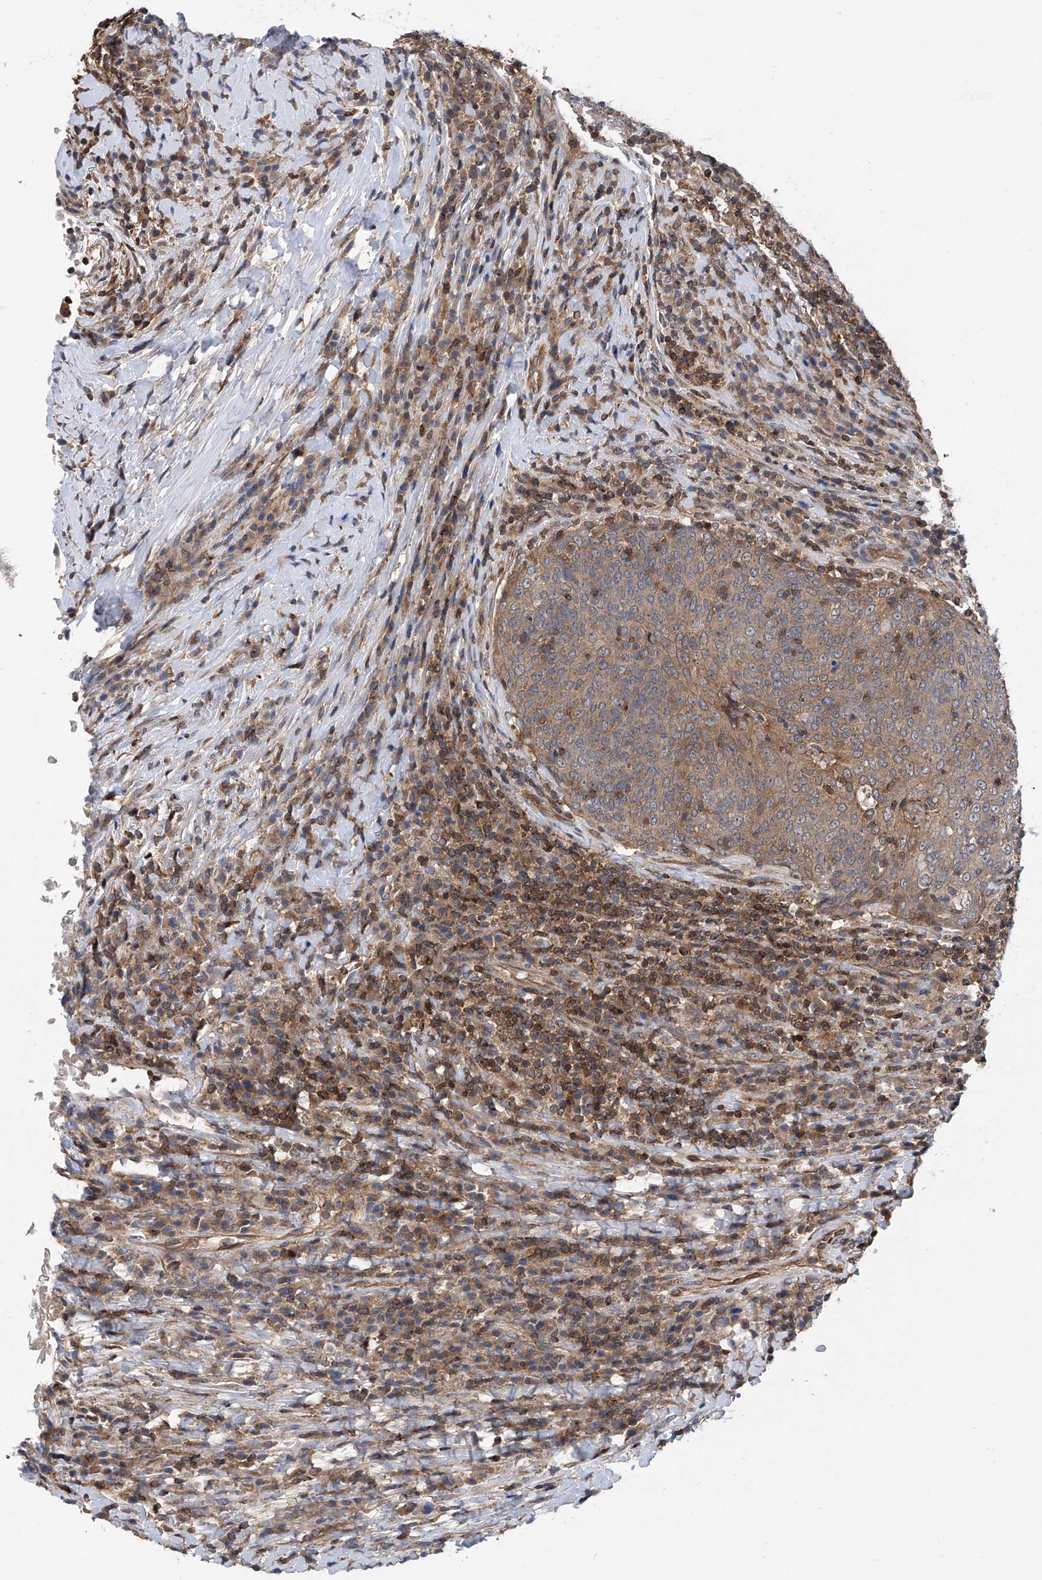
{"staining": {"intensity": "moderate", "quantity": ">75%", "location": "cytoplasmic/membranous"}, "tissue": "head and neck cancer", "cell_type": "Tumor cells", "image_type": "cancer", "snomed": [{"axis": "morphology", "description": "Squamous cell carcinoma, NOS"}, {"axis": "morphology", "description": "Squamous cell carcinoma, metastatic, NOS"}, {"axis": "topography", "description": "Lymph node"}, {"axis": "topography", "description": "Head-Neck"}], "caption": "An image of head and neck metastatic squamous cell carcinoma stained for a protein exhibits moderate cytoplasmic/membranous brown staining in tumor cells.", "gene": "TRIM38", "patient": {"sex": "male", "age": 62}}